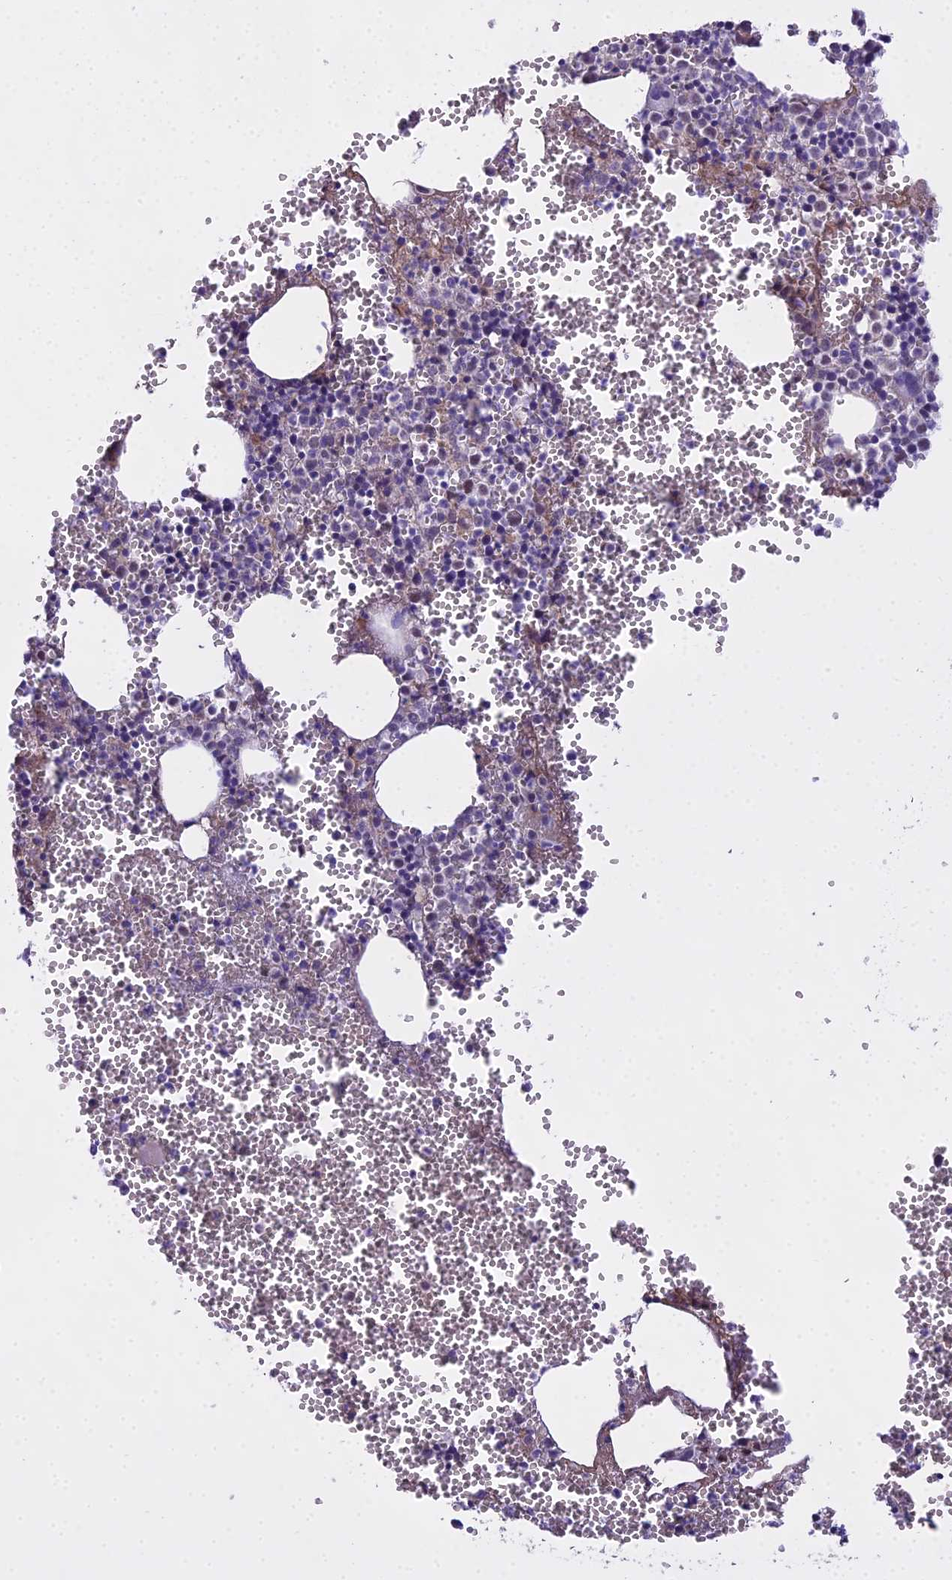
{"staining": {"intensity": "weak", "quantity": "<25%", "location": "cytoplasmic/membranous,nuclear"}, "tissue": "bone marrow", "cell_type": "Hematopoietic cells", "image_type": "normal", "snomed": [{"axis": "morphology", "description": "Normal tissue, NOS"}, {"axis": "topography", "description": "Bone marrow"}], "caption": "An IHC histopathology image of benign bone marrow is shown. There is no staining in hematopoietic cells of bone marrow.", "gene": "MAT2A", "patient": {"sex": "female", "age": 77}}